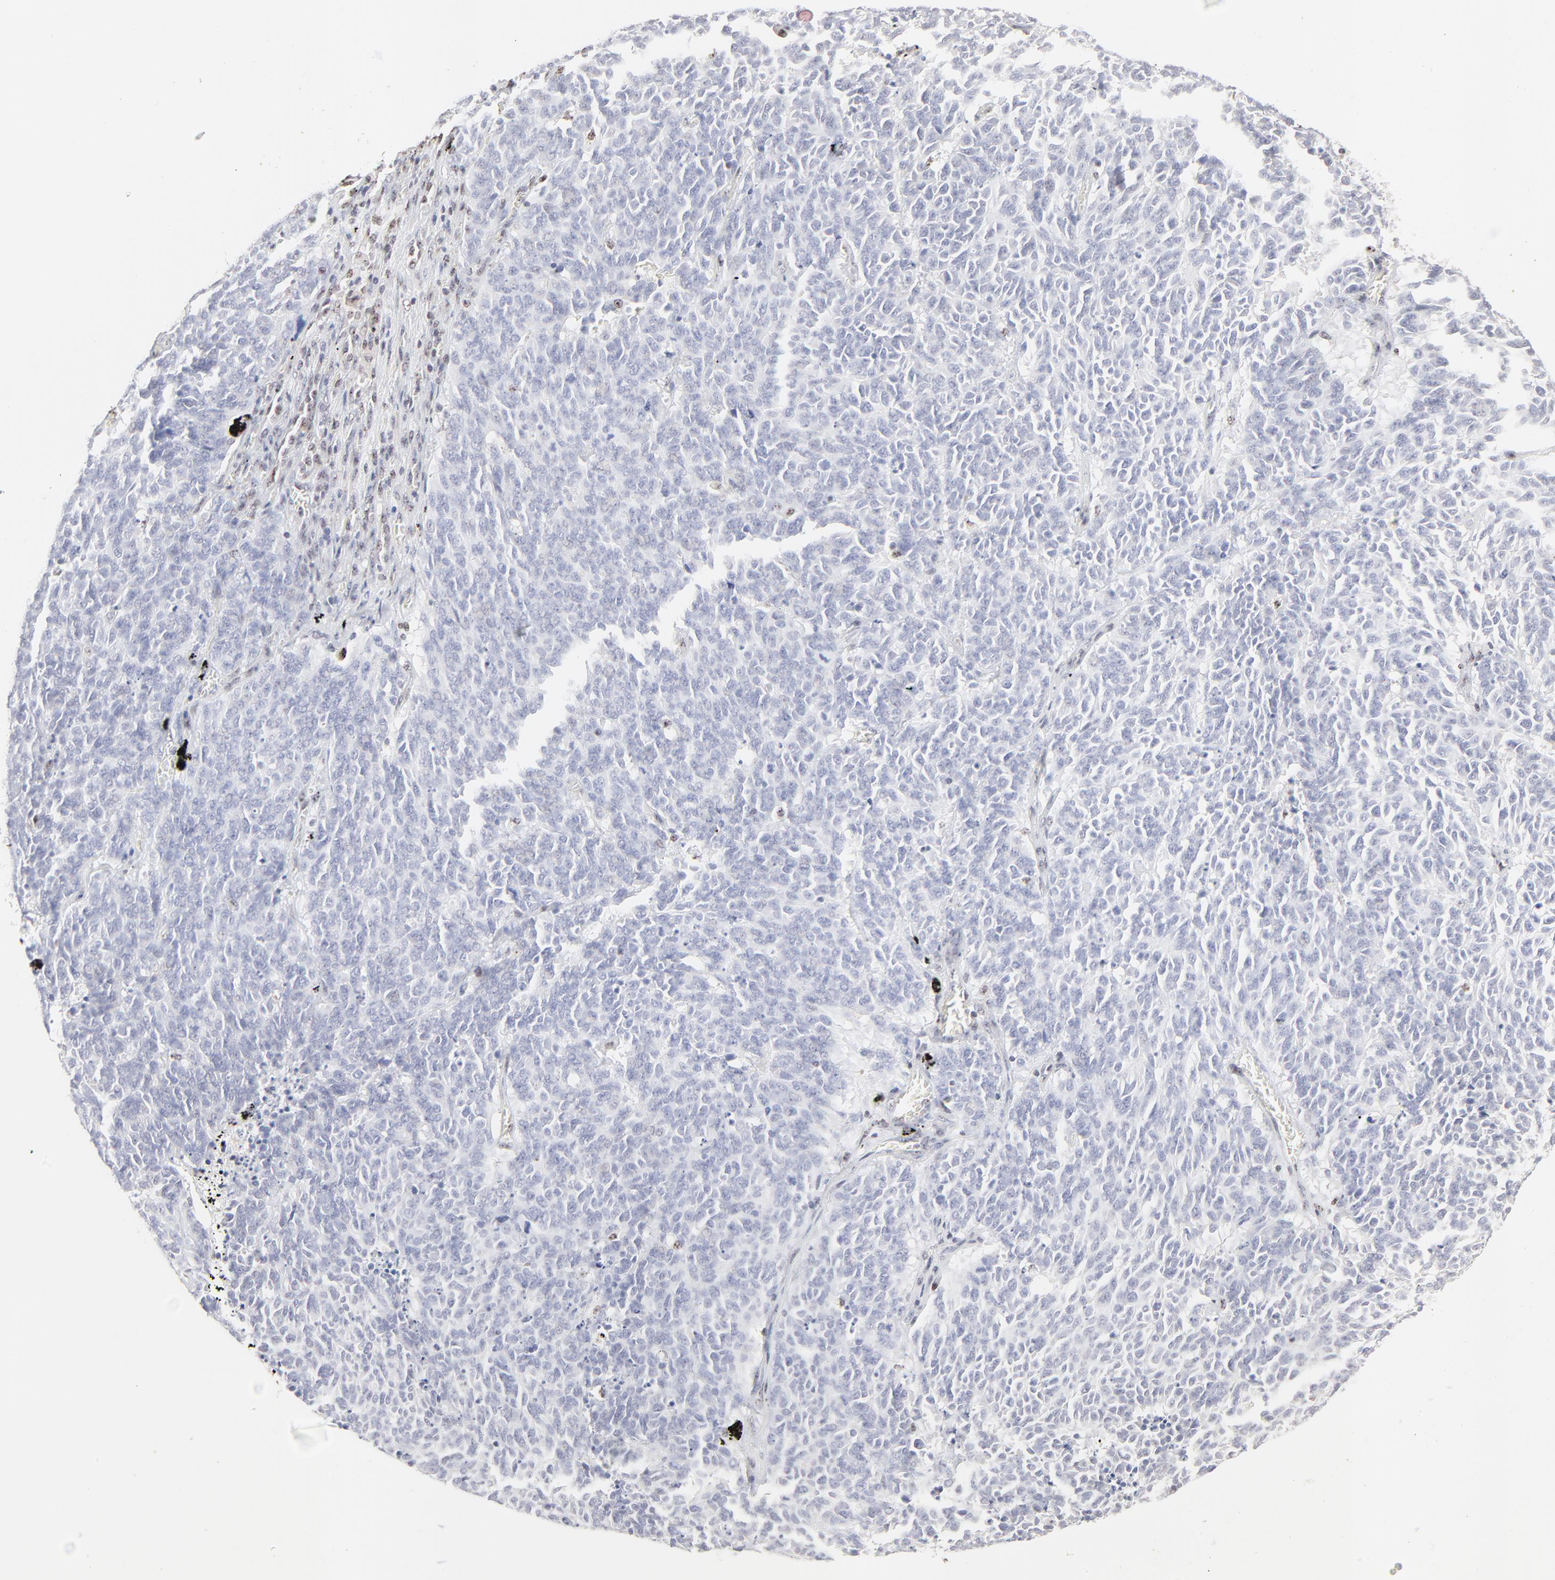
{"staining": {"intensity": "negative", "quantity": "none", "location": "none"}, "tissue": "lung cancer", "cell_type": "Tumor cells", "image_type": "cancer", "snomed": [{"axis": "morphology", "description": "Neoplasm, malignant, NOS"}, {"axis": "topography", "description": "Lung"}], "caption": "Tumor cells are negative for brown protein staining in lung cancer. The staining is performed using DAB brown chromogen with nuclei counter-stained in using hematoxylin.", "gene": "NFIL3", "patient": {"sex": "female", "age": 58}}